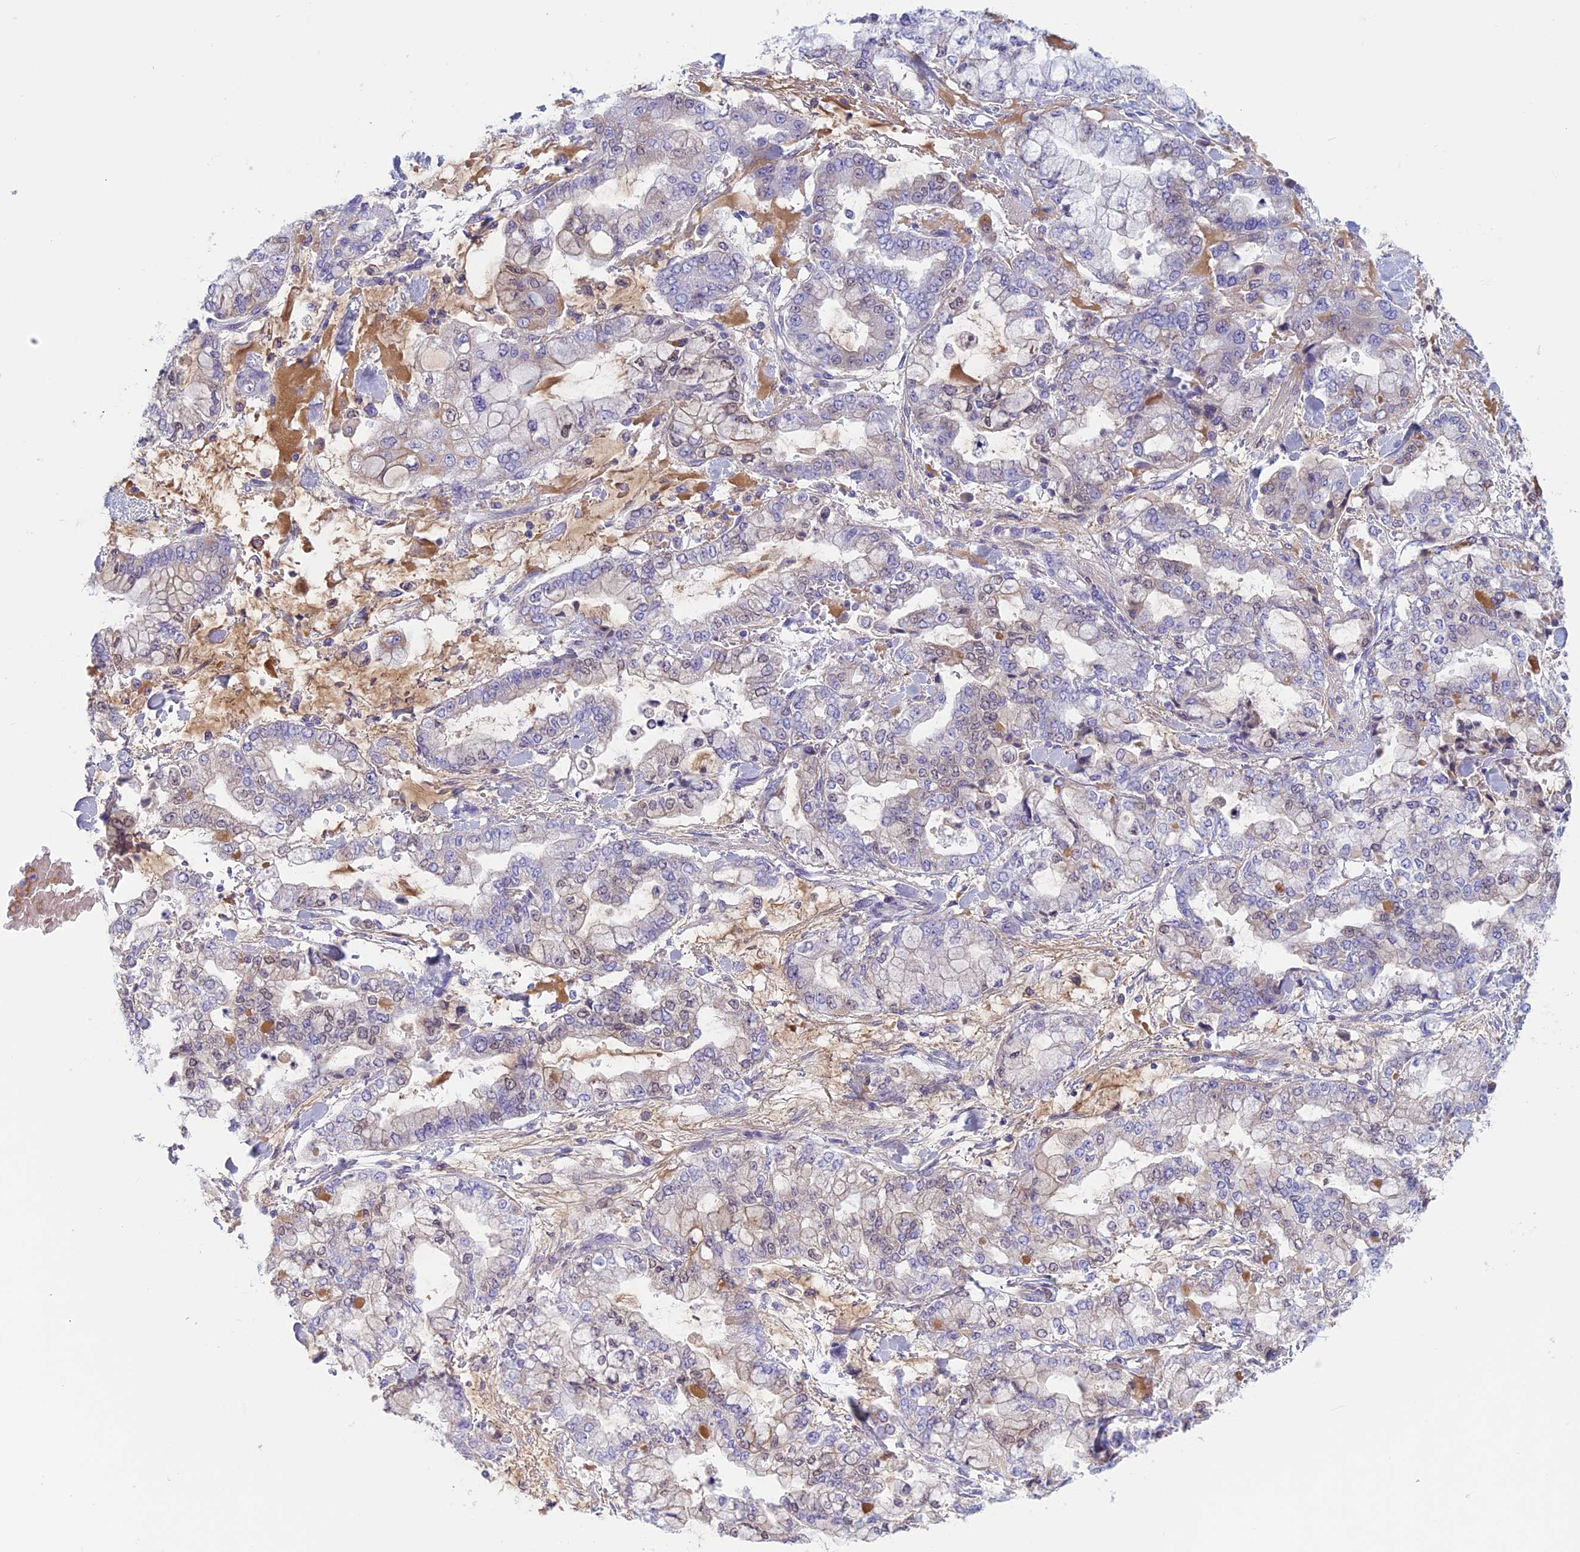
{"staining": {"intensity": "negative", "quantity": "none", "location": "none"}, "tissue": "stomach cancer", "cell_type": "Tumor cells", "image_type": "cancer", "snomed": [{"axis": "morphology", "description": "Normal tissue, NOS"}, {"axis": "morphology", "description": "Adenocarcinoma, NOS"}, {"axis": "topography", "description": "Stomach, upper"}, {"axis": "topography", "description": "Stomach"}], "caption": "DAB (3,3'-diaminobenzidine) immunohistochemical staining of human stomach cancer (adenocarcinoma) shows no significant staining in tumor cells.", "gene": "ANGPTL2", "patient": {"sex": "male", "age": 76}}